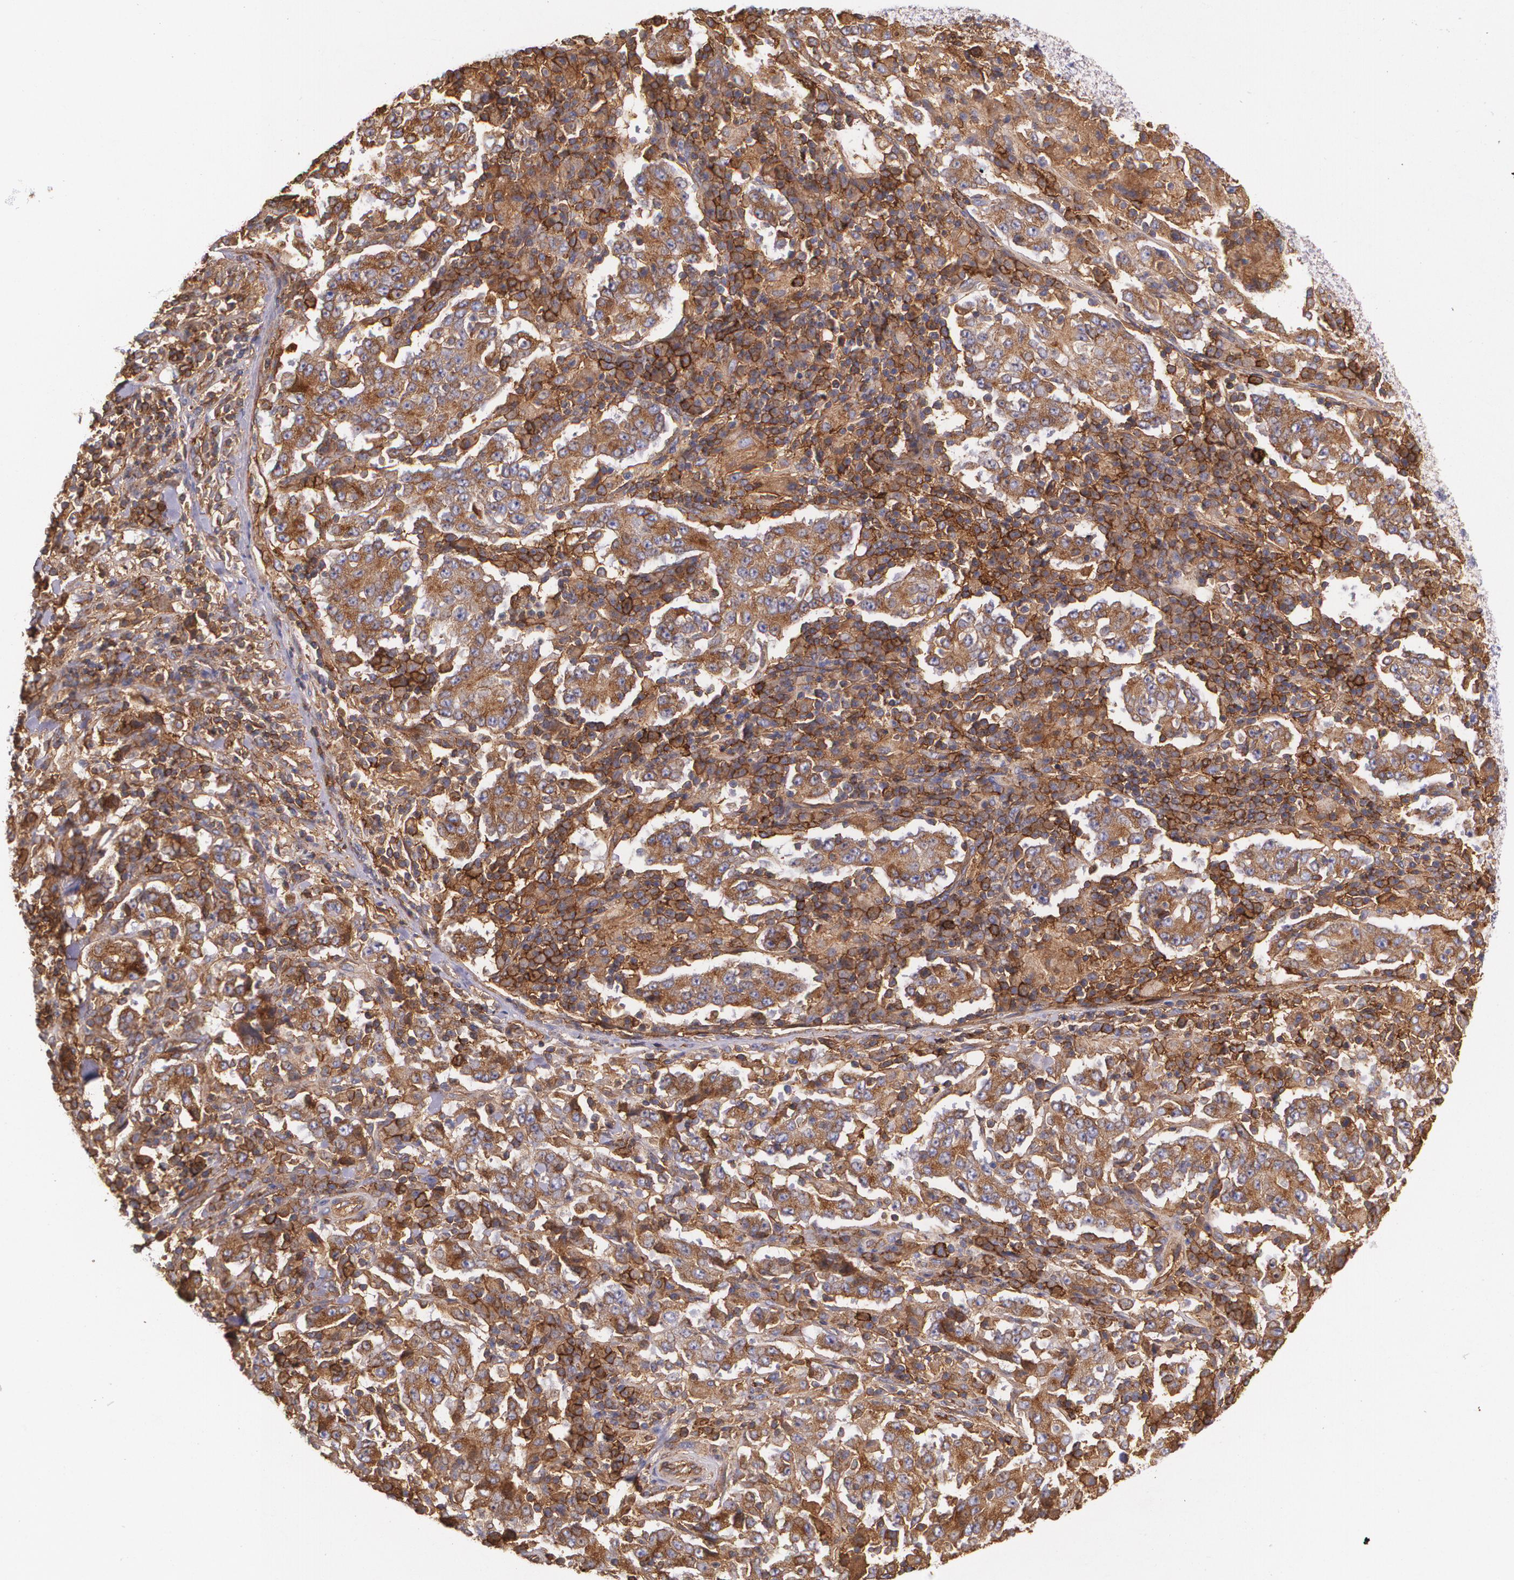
{"staining": {"intensity": "moderate", "quantity": ">75%", "location": "cytoplasmic/membranous"}, "tissue": "stomach cancer", "cell_type": "Tumor cells", "image_type": "cancer", "snomed": [{"axis": "morphology", "description": "Normal tissue, NOS"}, {"axis": "morphology", "description": "Adenocarcinoma, NOS"}, {"axis": "topography", "description": "Stomach, upper"}, {"axis": "topography", "description": "Stomach"}], "caption": "Immunohistochemistry of human stomach cancer (adenocarcinoma) exhibits medium levels of moderate cytoplasmic/membranous positivity in approximately >75% of tumor cells. (IHC, brightfield microscopy, high magnification).", "gene": "B2M", "patient": {"sex": "male", "age": 59}}